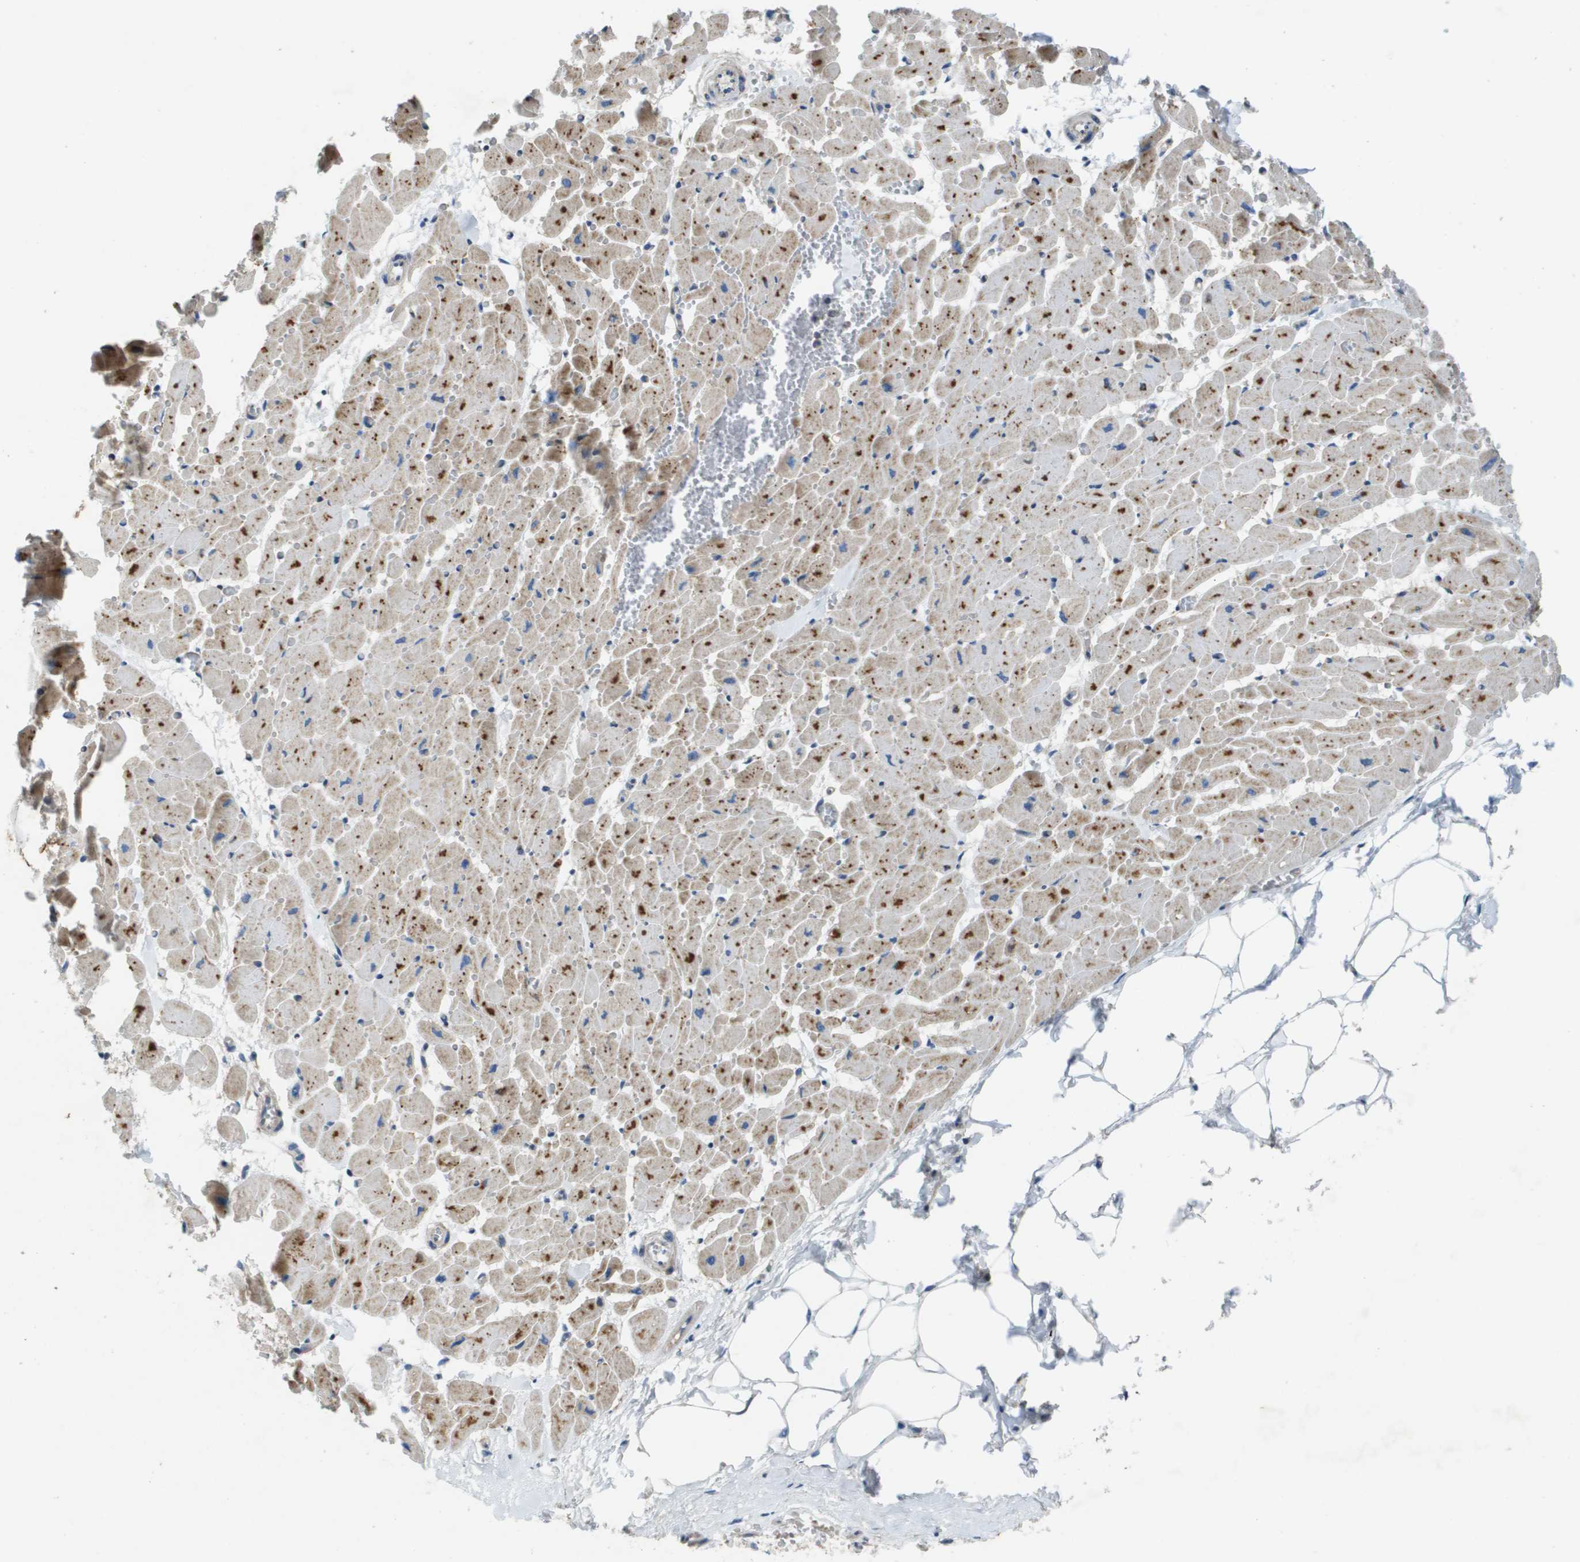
{"staining": {"intensity": "moderate", "quantity": ">75%", "location": "cytoplasmic/membranous"}, "tissue": "heart muscle", "cell_type": "Cardiomyocytes", "image_type": "normal", "snomed": [{"axis": "morphology", "description": "Normal tissue, NOS"}, {"axis": "topography", "description": "Heart"}], "caption": "About >75% of cardiomyocytes in normal heart muscle exhibit moderate cytoplasmic/membranous protein positivity as visualized by brown immunohistochemical staining.", "gene": "SCN4B", "patient": {"sex": "female", "age": 19}}